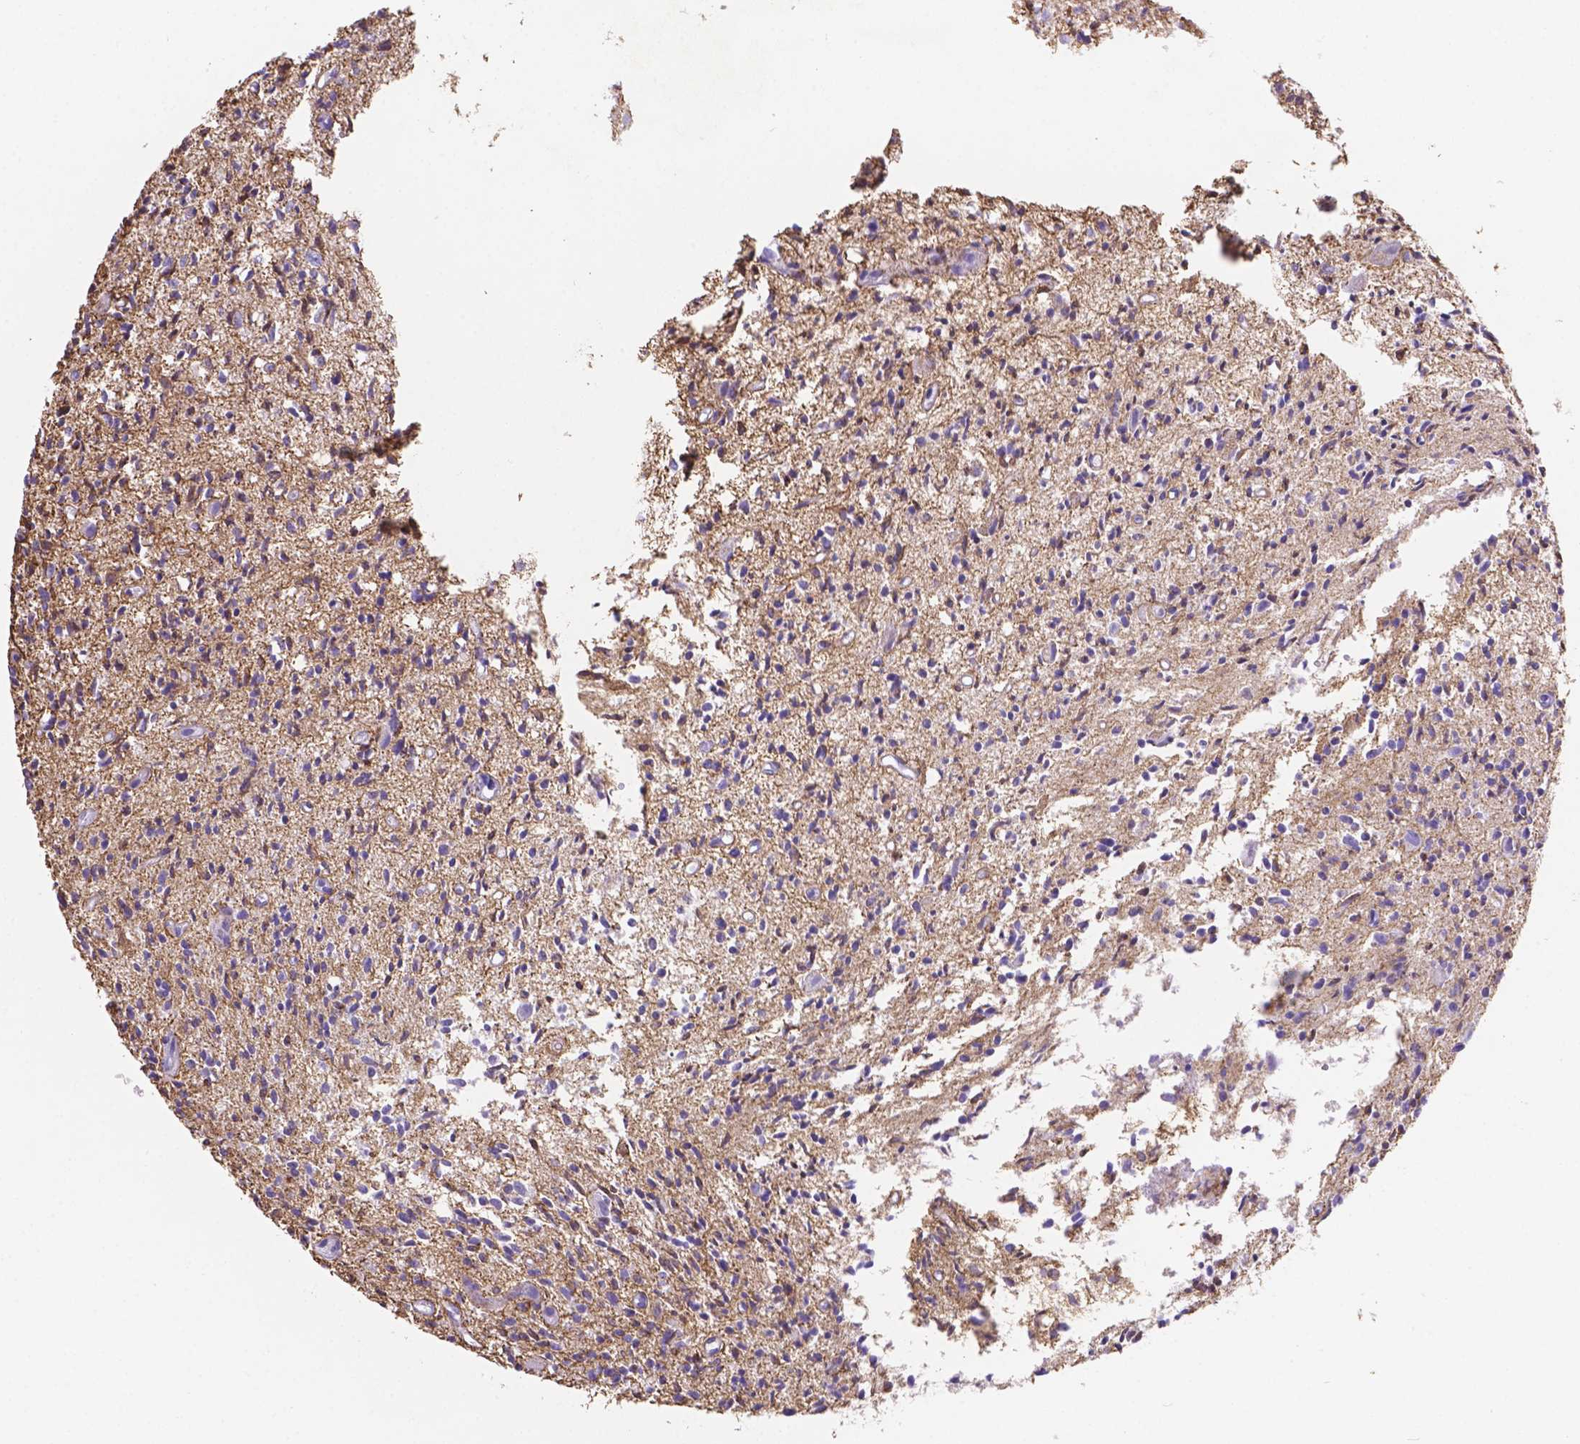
{"staining": {"intensity": "negative", "quantity": "none", "location": "none"}, "tissue": "glioma", "cell_type": "Tumor cells", "image_type": "cancer", "snomed": [{"axis": "morphology", "description": "Glioma, malignant, Low grade"}, {"axis": "topography", "description": "Brain"}], "caption": "The immunohistochemistry (IHC) photomicrograph has no significant staining in tumor cells of low-grade glioma (malignant) tissue.", "gene": "DMWD", "patient": {"sex": "male", "age": 64}}